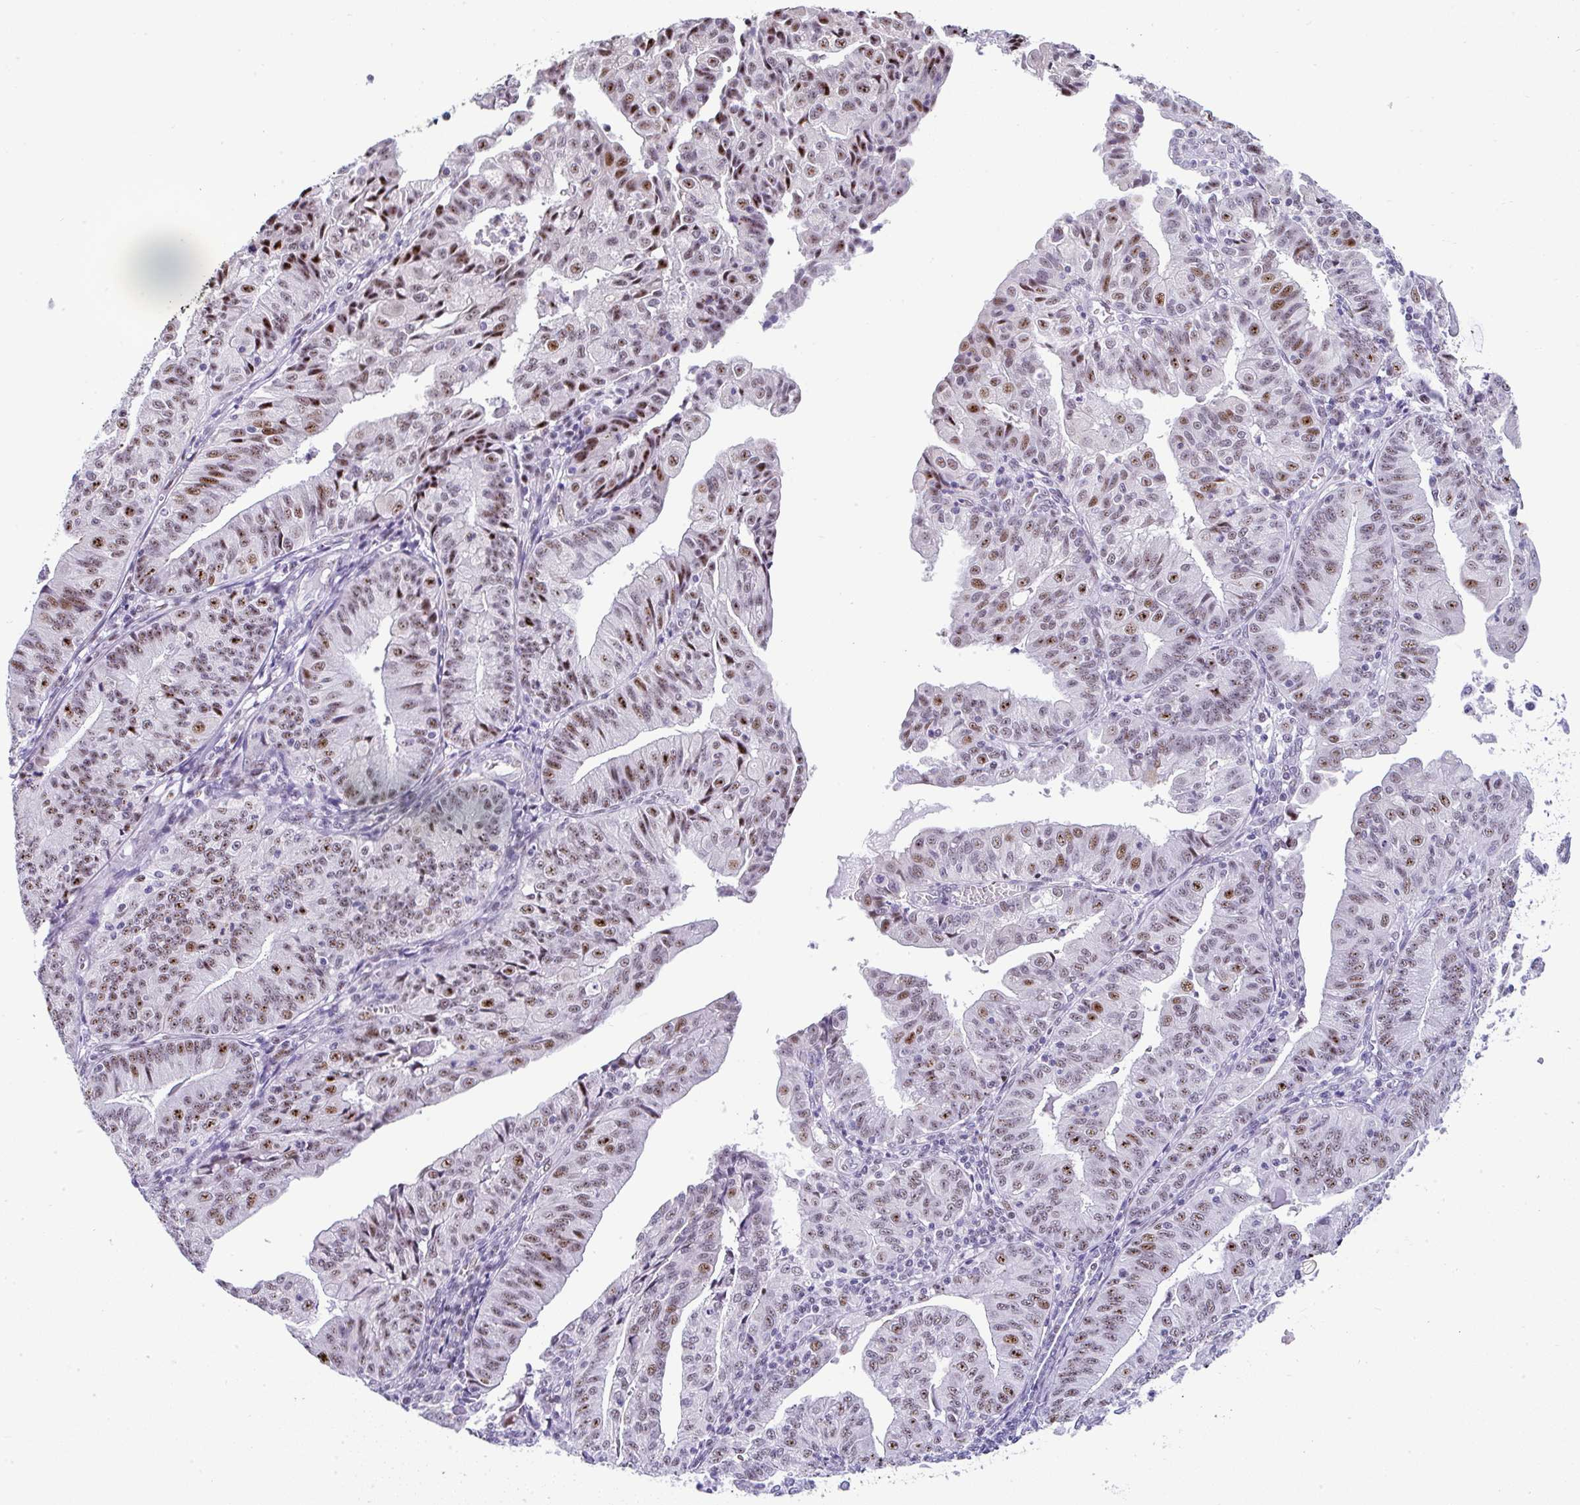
{"staining": {"intensity": "moderate", "quantity": ">75%", "location": "nuclear"}, "tissue": "endometrial cancer", "cell_type": "Tumor cells", "image_type": "cancer", "snomed": [{"axis": "morphology", "description": "Adenocarcinoma, NOS"}, {"axis": "topography", "description": "Endometrium"}], "caption": "Immunohistochemistry (IHC) staining of endometrial adenocarcinoma, which demonstrates medium levels of moderate nuclear expression in approximately >75% of tumor cells indicating moderate nuclear protein expression. The staining was performed using DAB (3,3'-diaminobenzidine) (brown) for protein detection and nuclei were counterstained in hematoxylin (blue).", "gene": "NR1D2", "patient": {"sex": "female", "age": 56}}